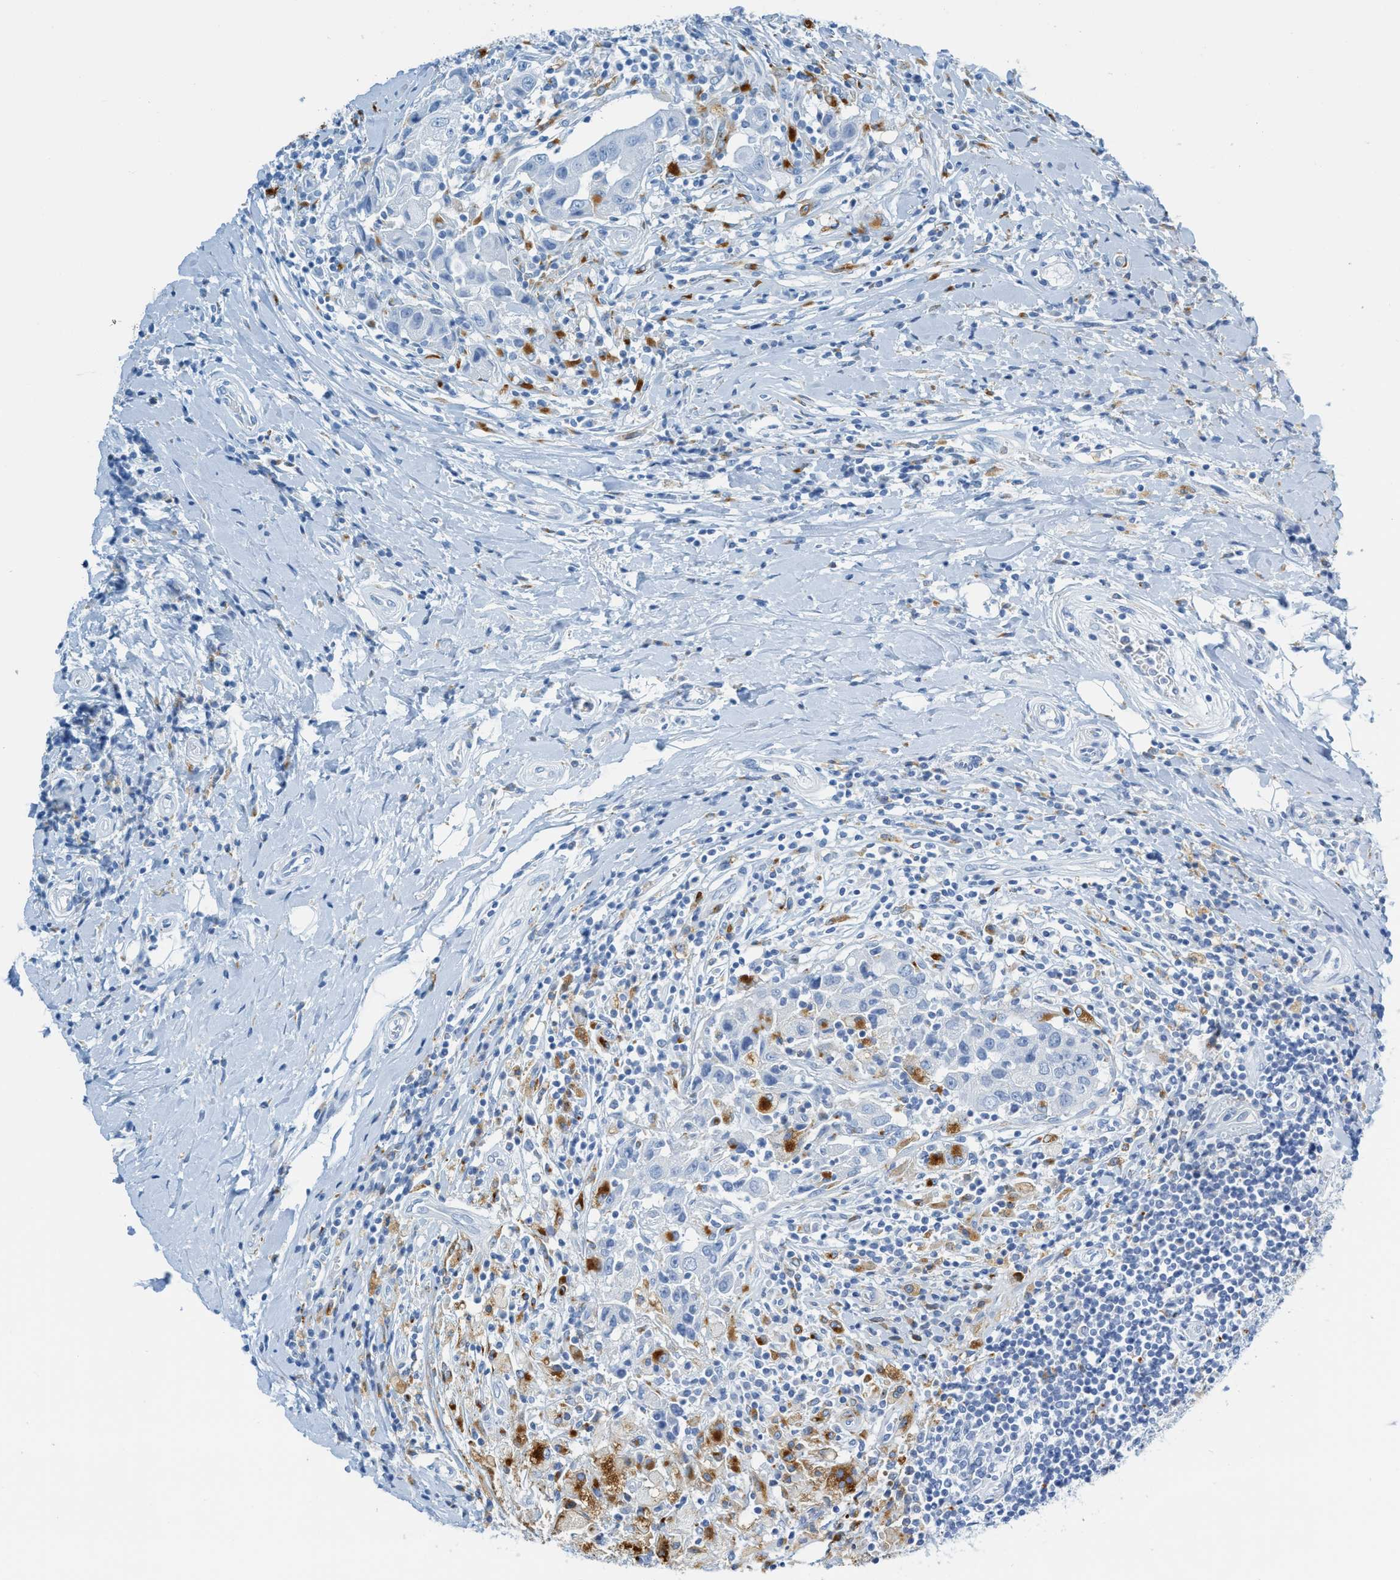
{"staining": {"intensity": "negative", "quantity": "none", "location": "none"}, "tissue": "breast cancer", "cell_type": "Tumor cells", "image_type": "cancer", "snomed": [{"axis": "morphology", "description": "Duct carcinoma"}, {"axis": "topography", "description": "Breast"}], "caption": "Human intraductal carcinoma (breast) stained for a protein using IHC shows no positivity in tumor cells.", "gene": "C21orf62", "patient": {"sex": "female", "age": 27}}